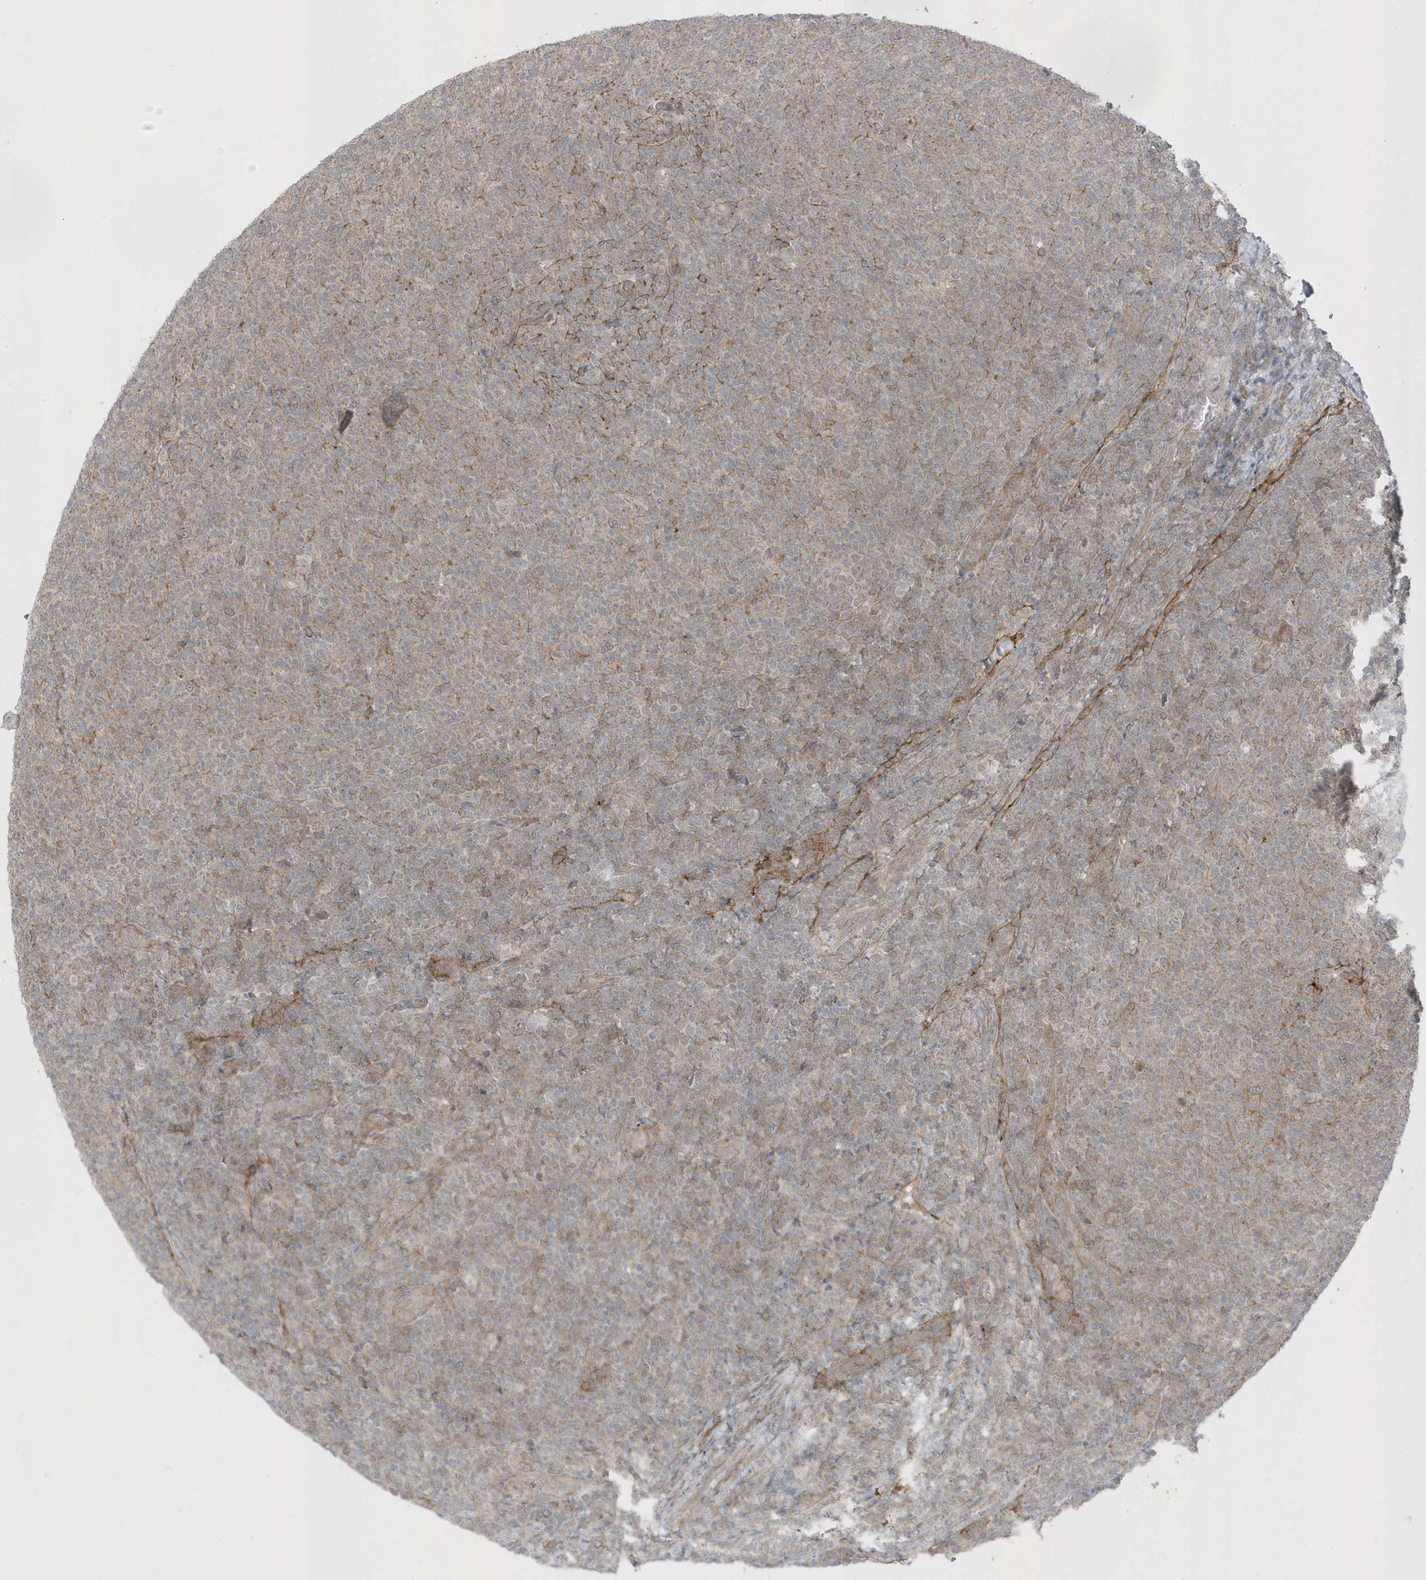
{"staining": {"intensity": "weak", "quantity": "<25%", "location": "cytoplasmic/membranous"}, "tissue": "lymphoma", "cell_type": "Tumor cells", "image_type": "cancer", "snomed": [{"axis": "morphology", "description": "Malignant lymphoma, non-Hodgkin's type, Low grade"}, {"axis": "topography", "description": "Lymph node"}], "caption": "There is no significant staining in tumor cells of low-grade malignant lymphoma, non-Hodgkin's type.", "gene": "PARD3B", "patient": {"sex": "male", "age": 66}}